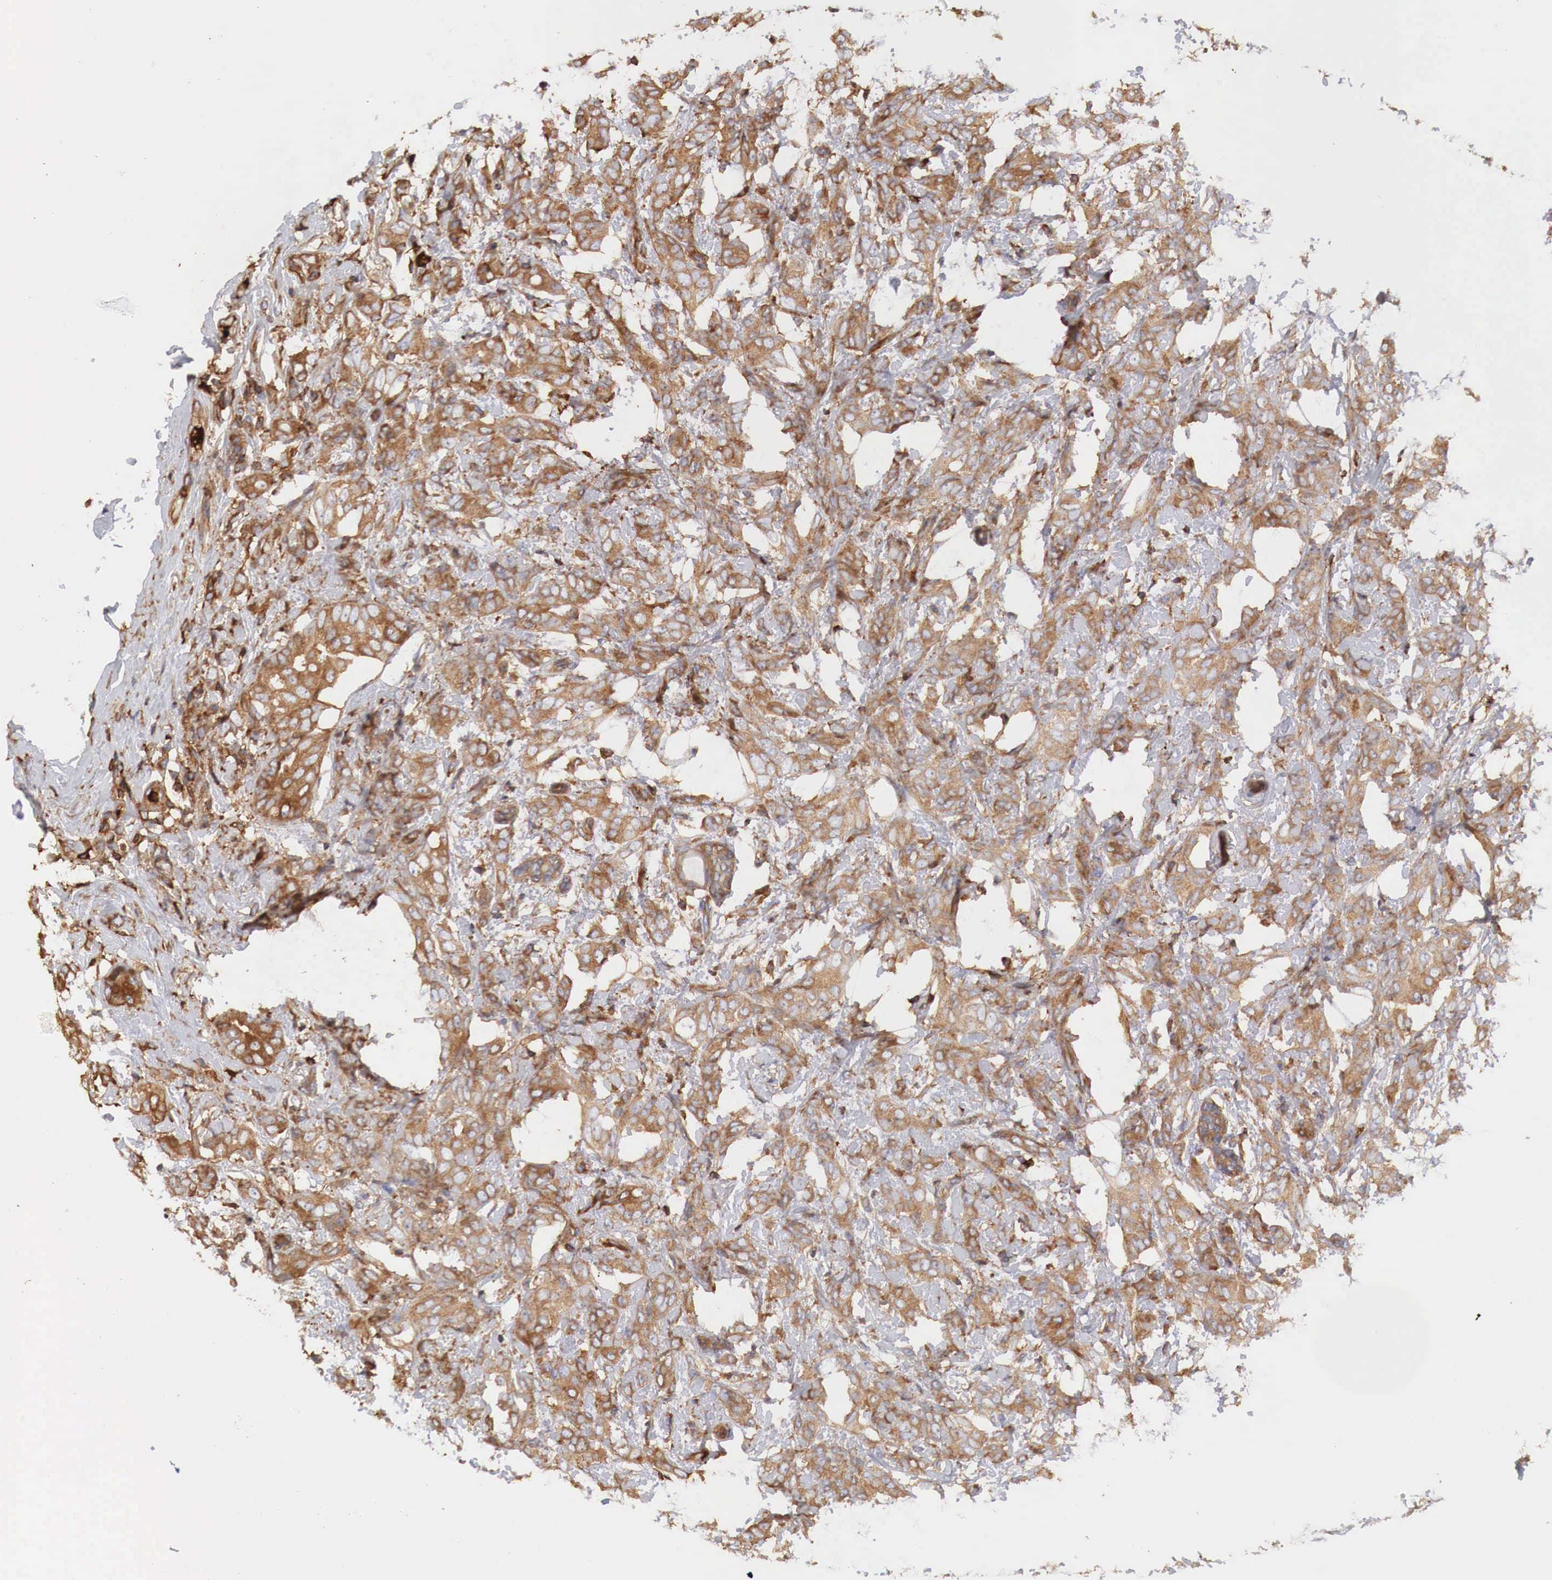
{"staining": {"intensity": "moderate", "quantity": "25%-75%", "location": "cytoplasmic/membranous"}, "tissue": "breast cancer", "cell_type": "Tumor cells", "image_type": "cancer", "snomed": [{"axis": "morphology", "description": "Duct carcinoma"}, {"axis": "topography", "description": "Breast"}], "caption": "DAB (3,3'-diaminobenzidine) immunohistochemical staining of breast cancer reveals moderate cytoplasmic/membranous protein positivity in approximately 25%-75% of tumor cells.", "gene": "G6PD", "patient": {"sex": "female", "age": 53}}